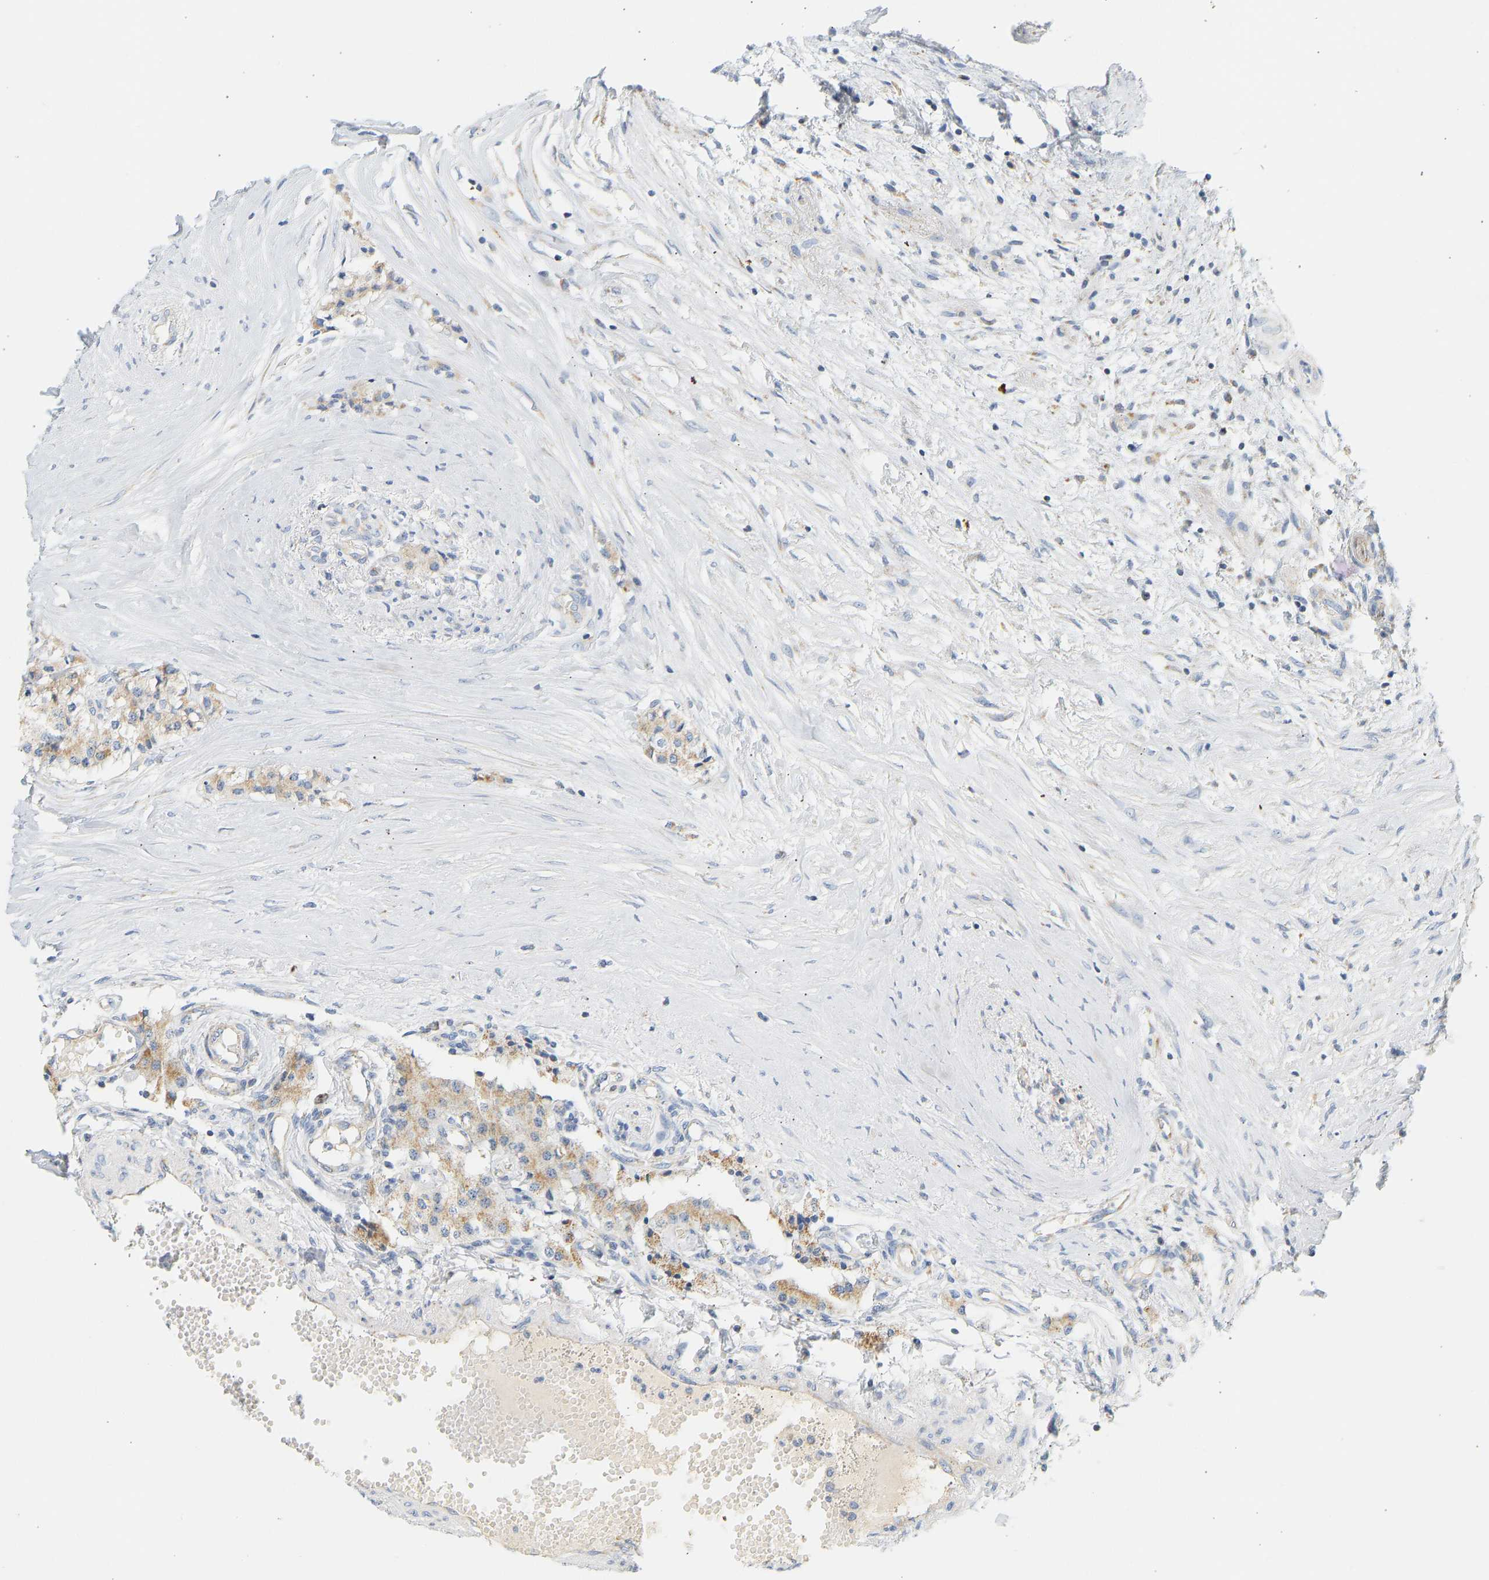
{"staining": {"intensity": "weak", "quantity": ">75%", "location": "cytoplasmic/membranous"}, "tissue": "carcinoid", "cell_type": "Tumor cells", "image_type": "cancer", "snomed": [{"axis": "morphology", "description": "Carcinoid, malignant, NOS"}, {"axis": "topography", "description": "Colon"}], "caption": "Tumor cells reveal low levels of weak cytoplasmic/membranous staining in about >75% of cells in malignant carcinoid.", "gene": "GRPEL2", "patient": {"sex": "female", "age": 52}}